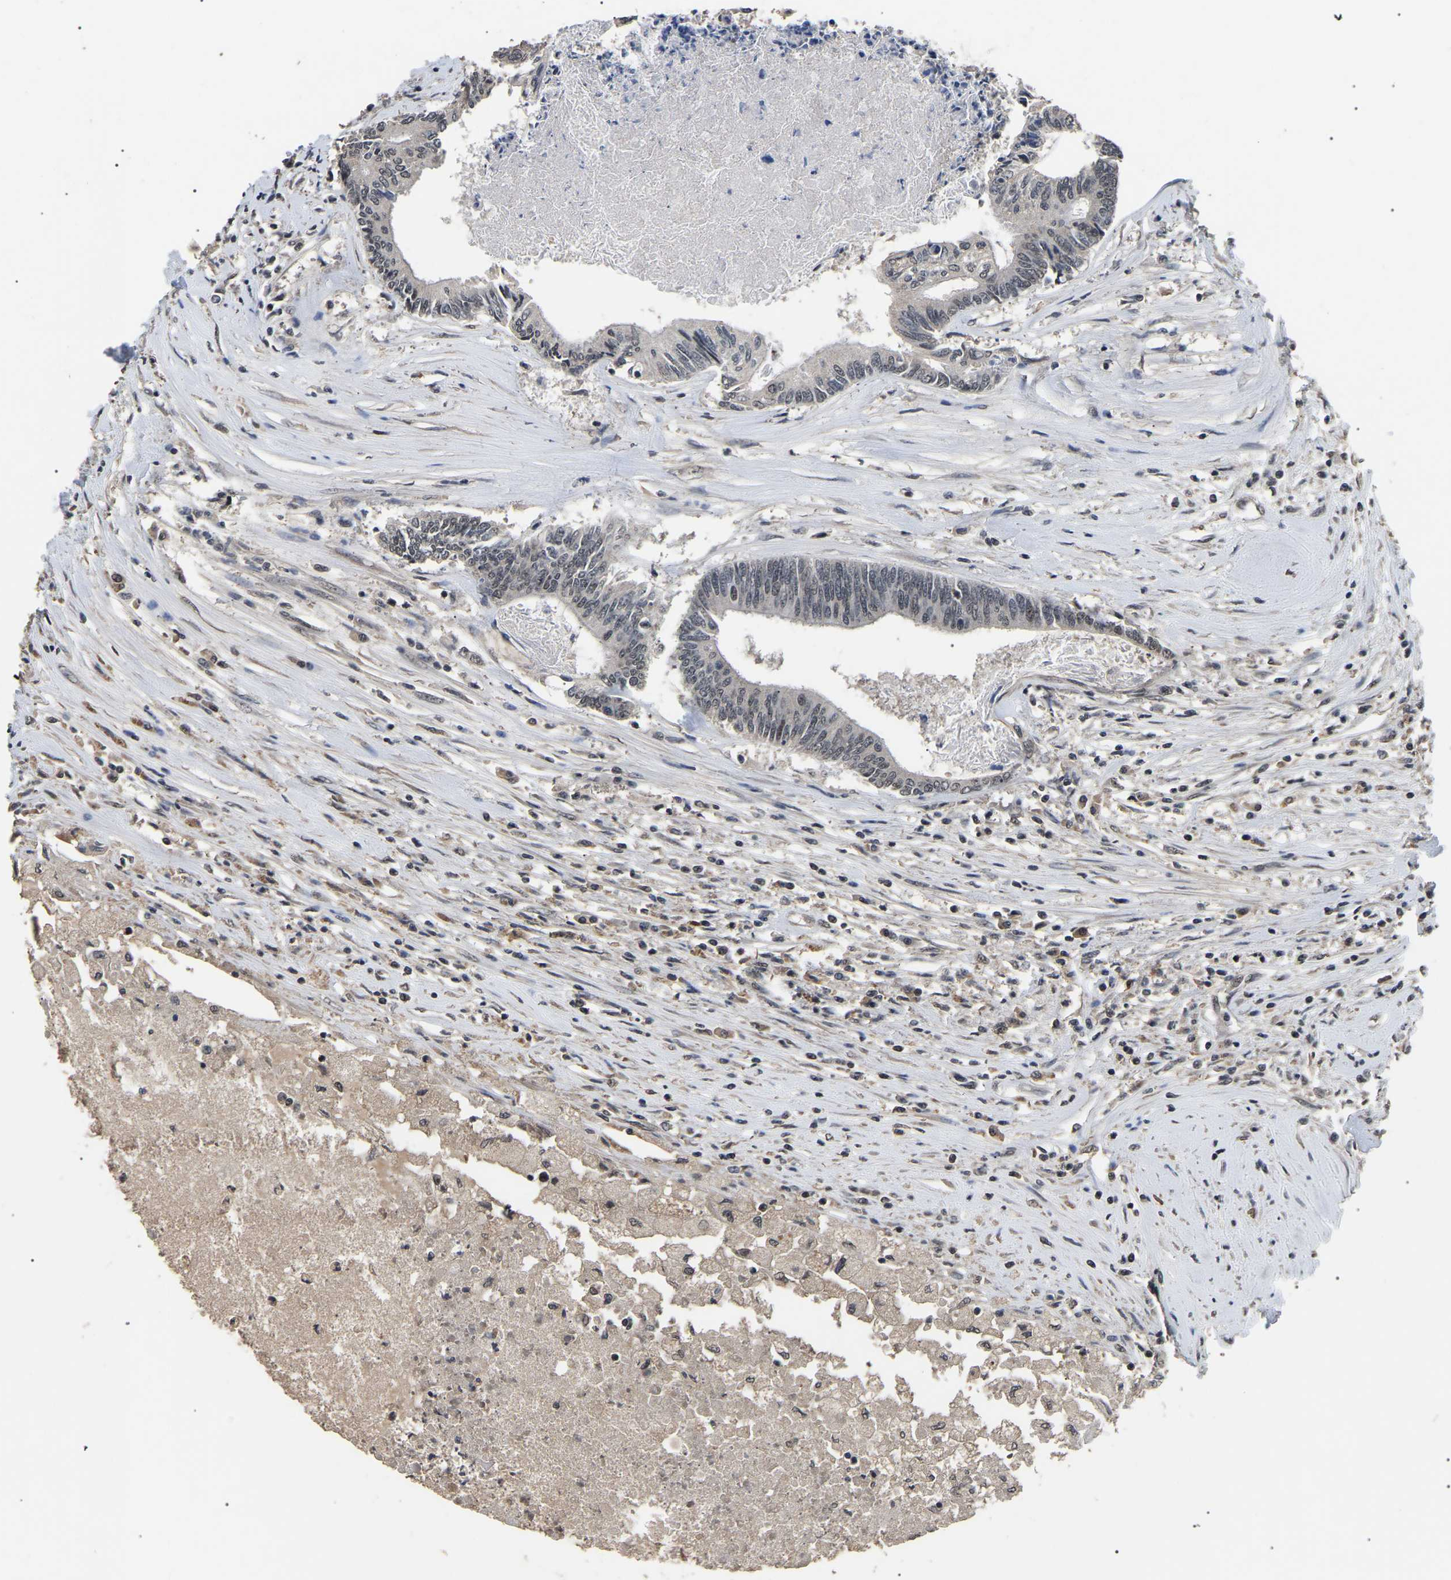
{"staining": {"intensity": "weak", "quantity": "25%-75%", "location": "nuclear"}, "tissue": "colorectal cancer", "cell_type": "Tumor cells", "image_type": "cancer", "snomed": [{"axis": "morphology", "description": "Adenocarcinoma, NOS"}, {"axis": "topography", "description": "Rectum"}], "caption": "An IHC photomicrograph of tumor tissue is shown. Protein staining in brown shows weak nuclear positivity in adenocarcinoma (colorectal) within tumor cells.", "gene": "PPM1E", "patient": {"sex": "male", "age": 63}}